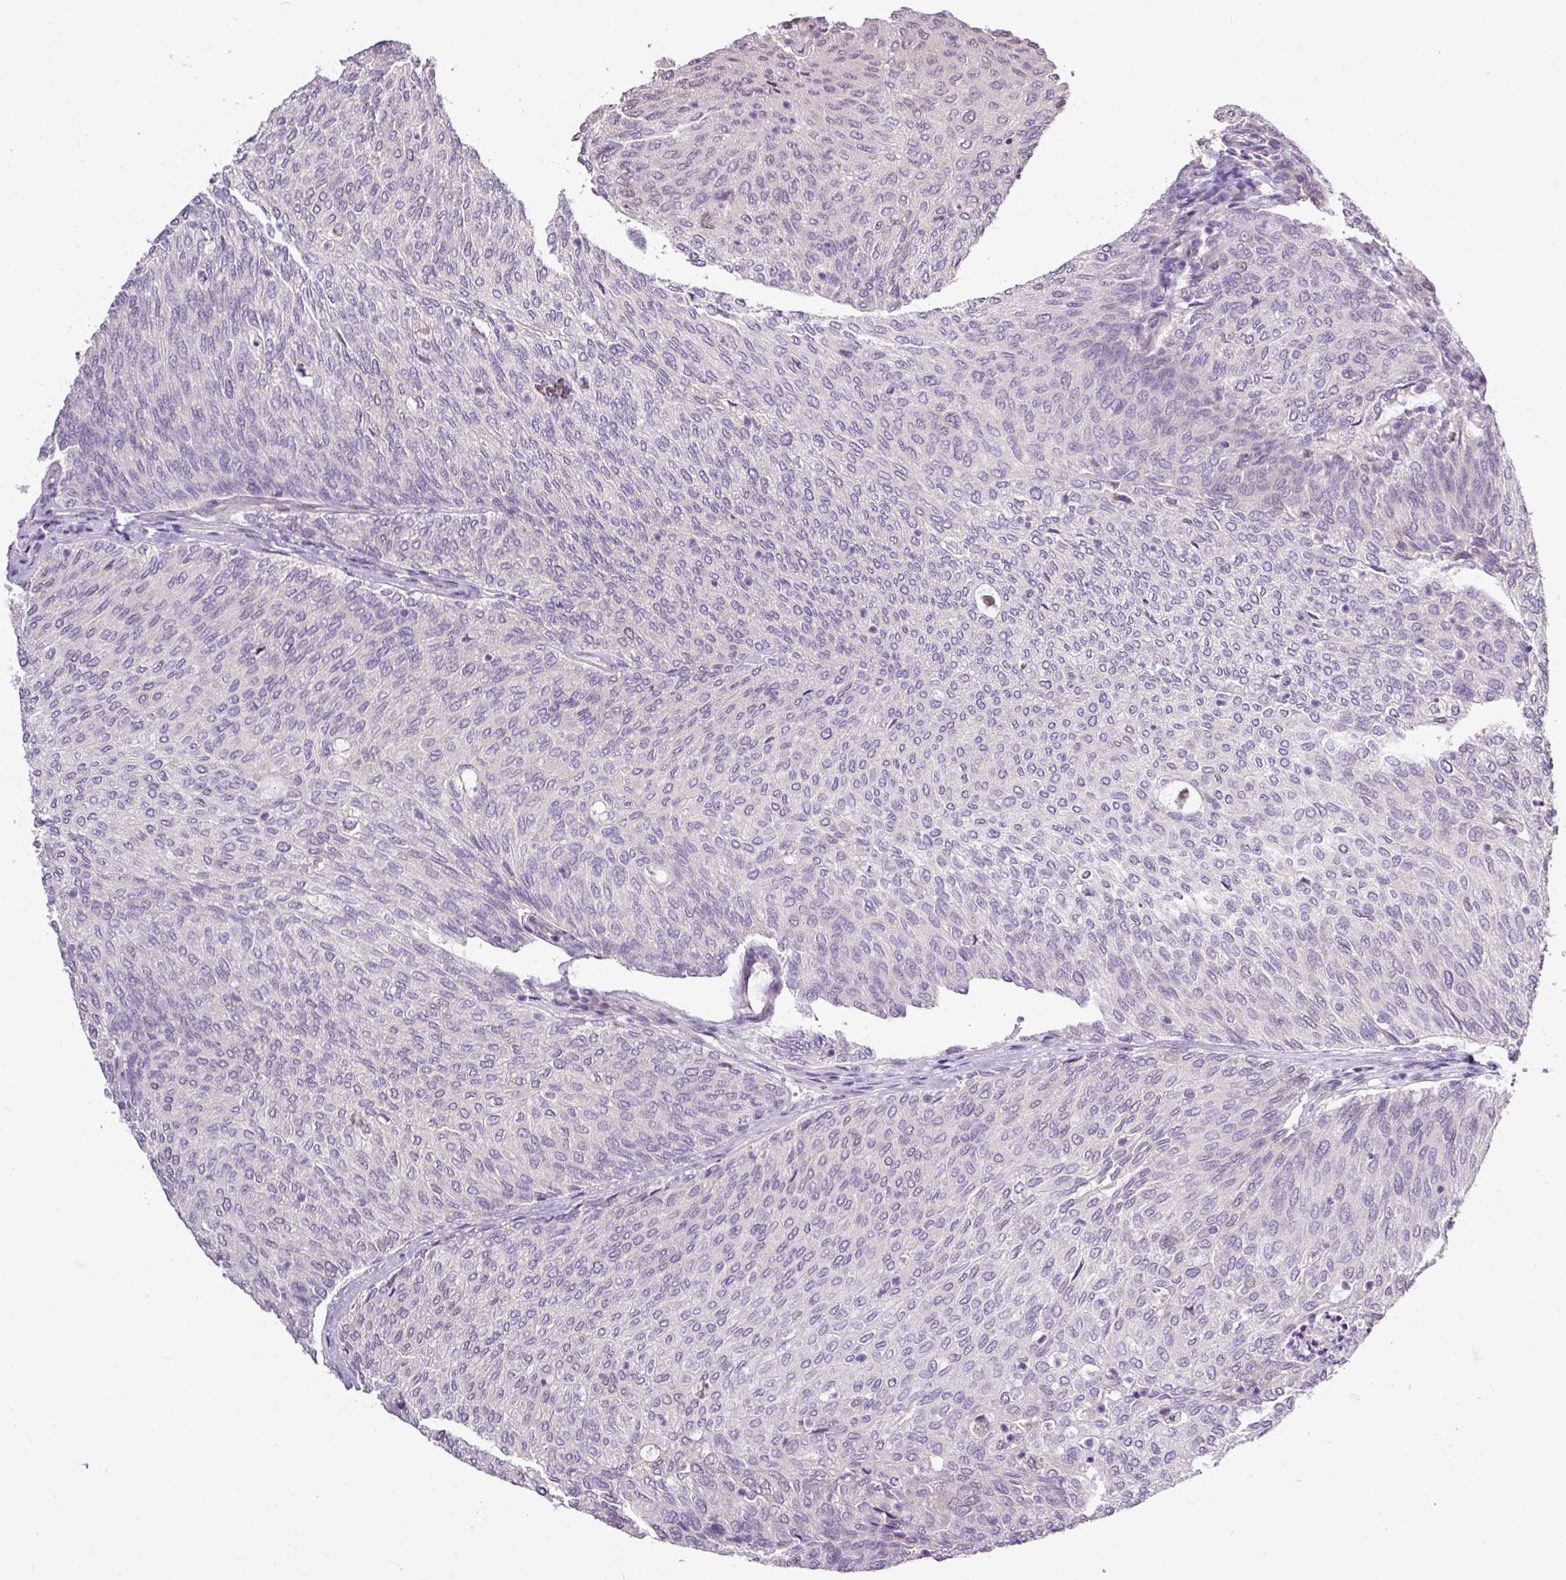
{"staining": {"intensity": "negative", "quantity": "none", "location": "none"}, "tissue": "urothelial cancer", "cell_type": "Tumor cells", "image_type": "cancer", "snomed": [{"axis": "morphology", "description": "Urothelial carcinoma, Low grade"}, {"axis": "topography", "description": "Urinary bladder"}], "caption": "Immunohistochemistry (IHC) image of neoplastic tissue: human urothelial cancer stained with DAB (3,3'-diaminobenzidine) displays no significant protein expression in tumor cells.", "gene": "SKIC2", "patient": {"sex": "female", "age": 79}}